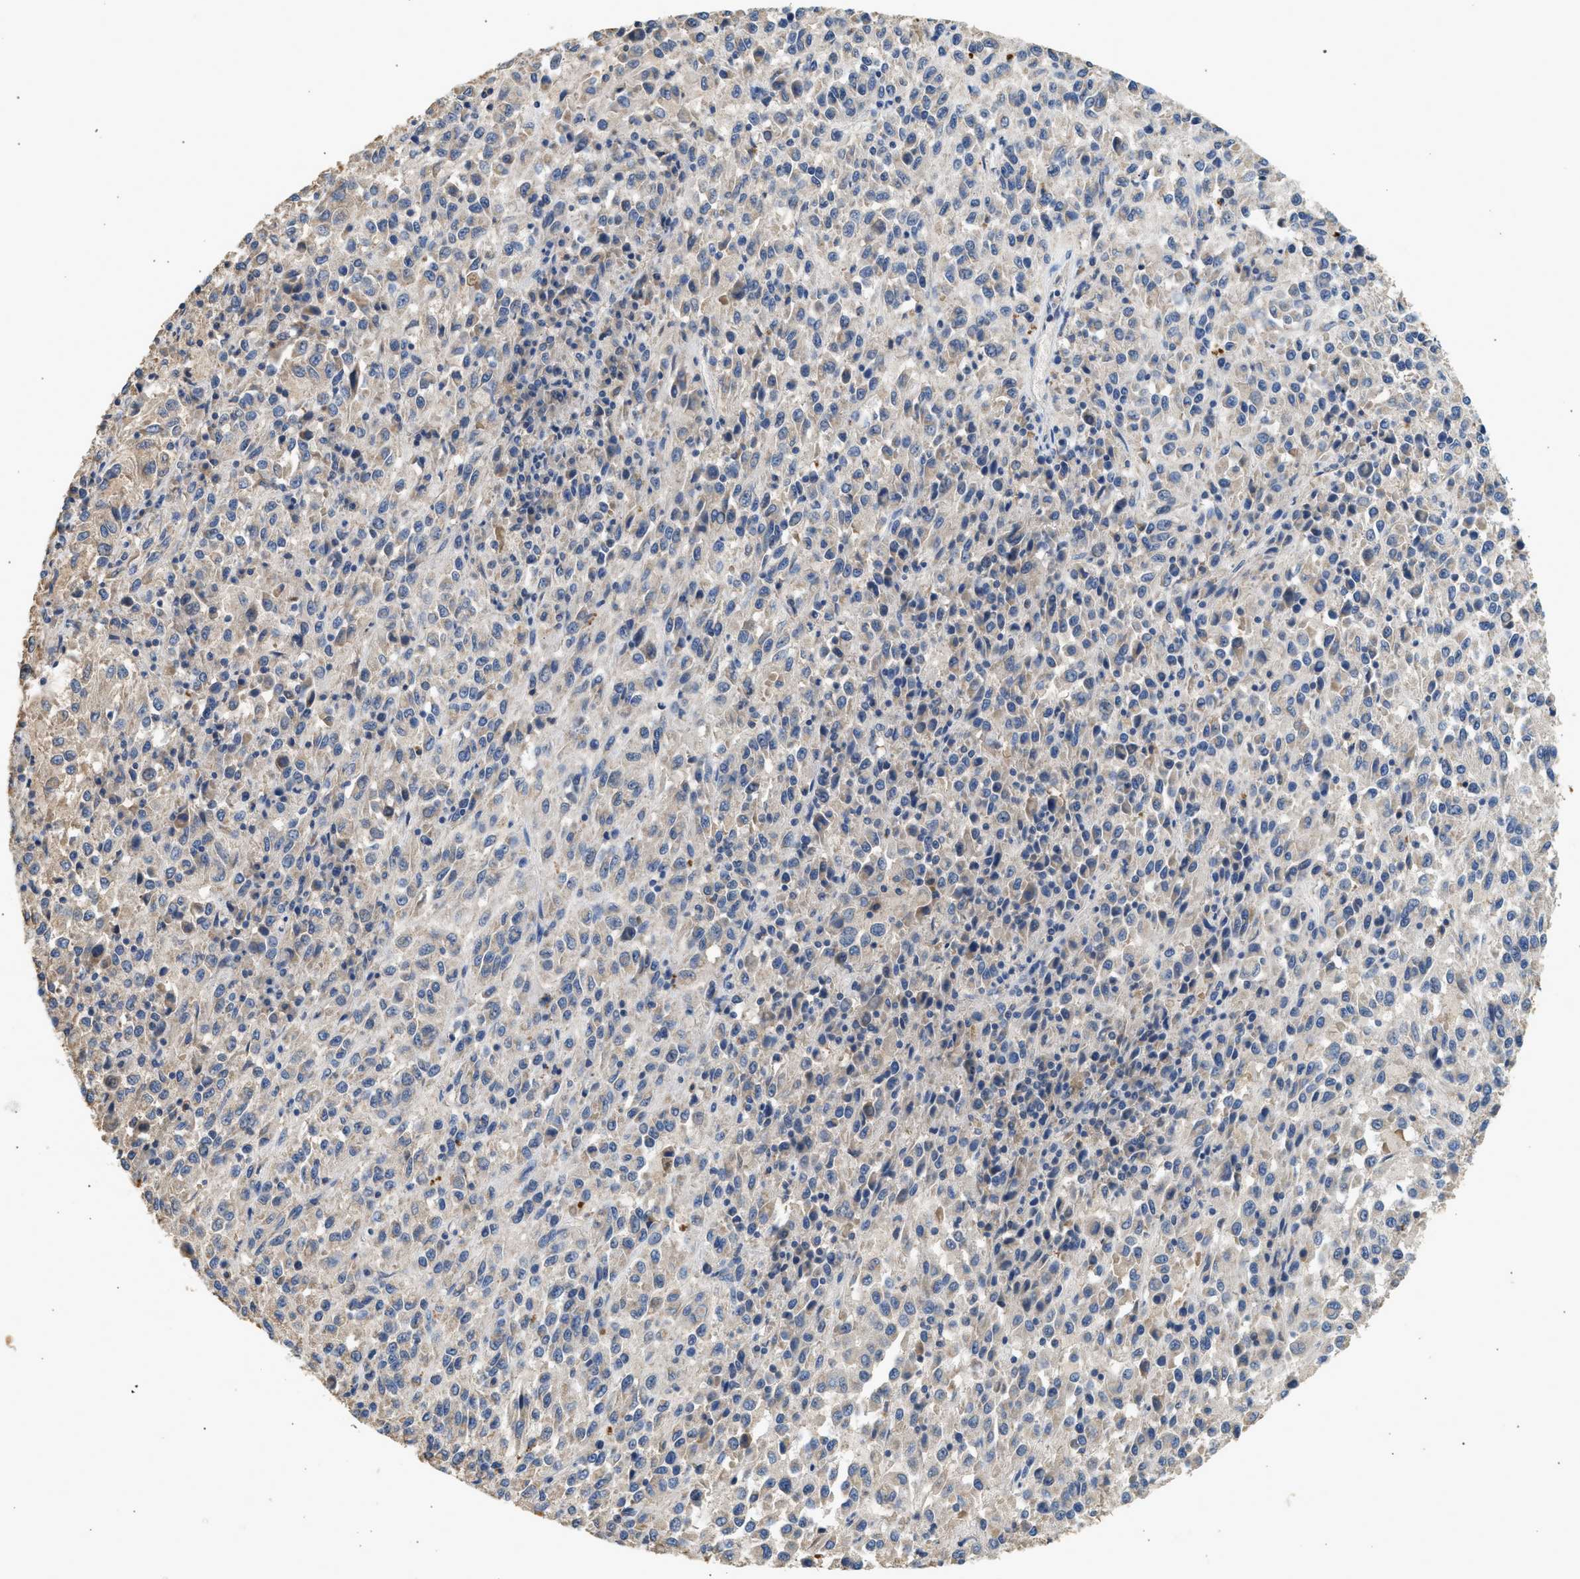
{"staining": {"intensity": "negative", "quantity": "none", "location": "none"}, "tissue": "melanoma", "cell_type": "Tumor cells", "image_type": "cancer", "snomed": [{"axis": "morphology", "description": "Malignant melanoma, Metastatic site"}, {"axis": "topography", "description": "Lung"}], "caption": "The immunohistochemistry photomicrograph has no significant staining in tumor cells of malignant melanoma (metastatic site) tissue.", "gene": "WDR31", "patient": {"sex": "male", "age": 64}}